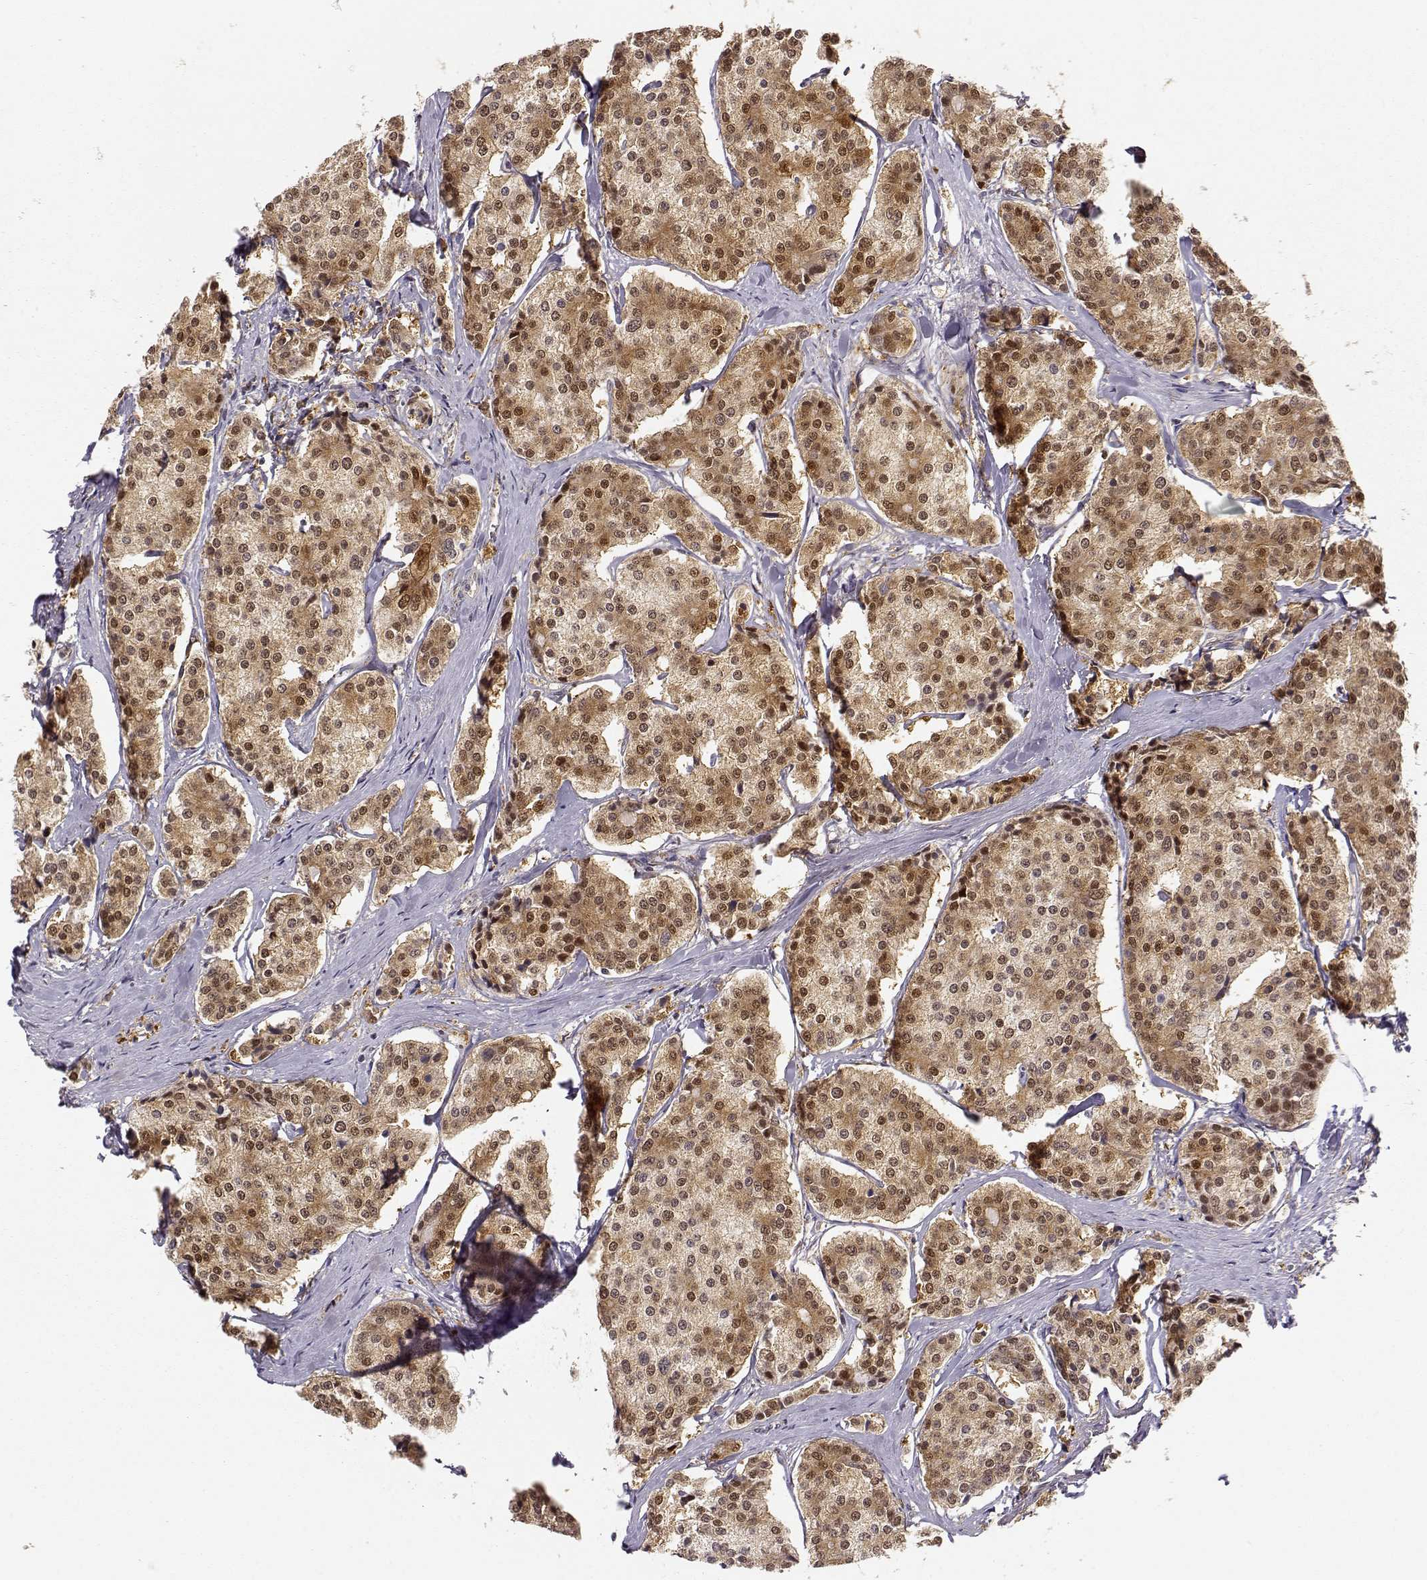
{"staining": {"intensity": "moderate", "quantity": ">75%", "location": "cytoplasmic/membranous,nuclear"}, "tissue": "carcinoid", "cell_type": "Tumor cells", "image_type": "cancer", "snomed": [{"axis": "morphology", "description": "Carcinoid, malignant, NOS"}, {"axis": "topography", "description": "Small intestine"}], "caption": "Carcinoid stained for a protein shows moderate cytoplasmic/membranous and nuclear positivity in tumor cells.", "gene": "ERGIC2", "patient": {"sex": "female", "age": 65}}